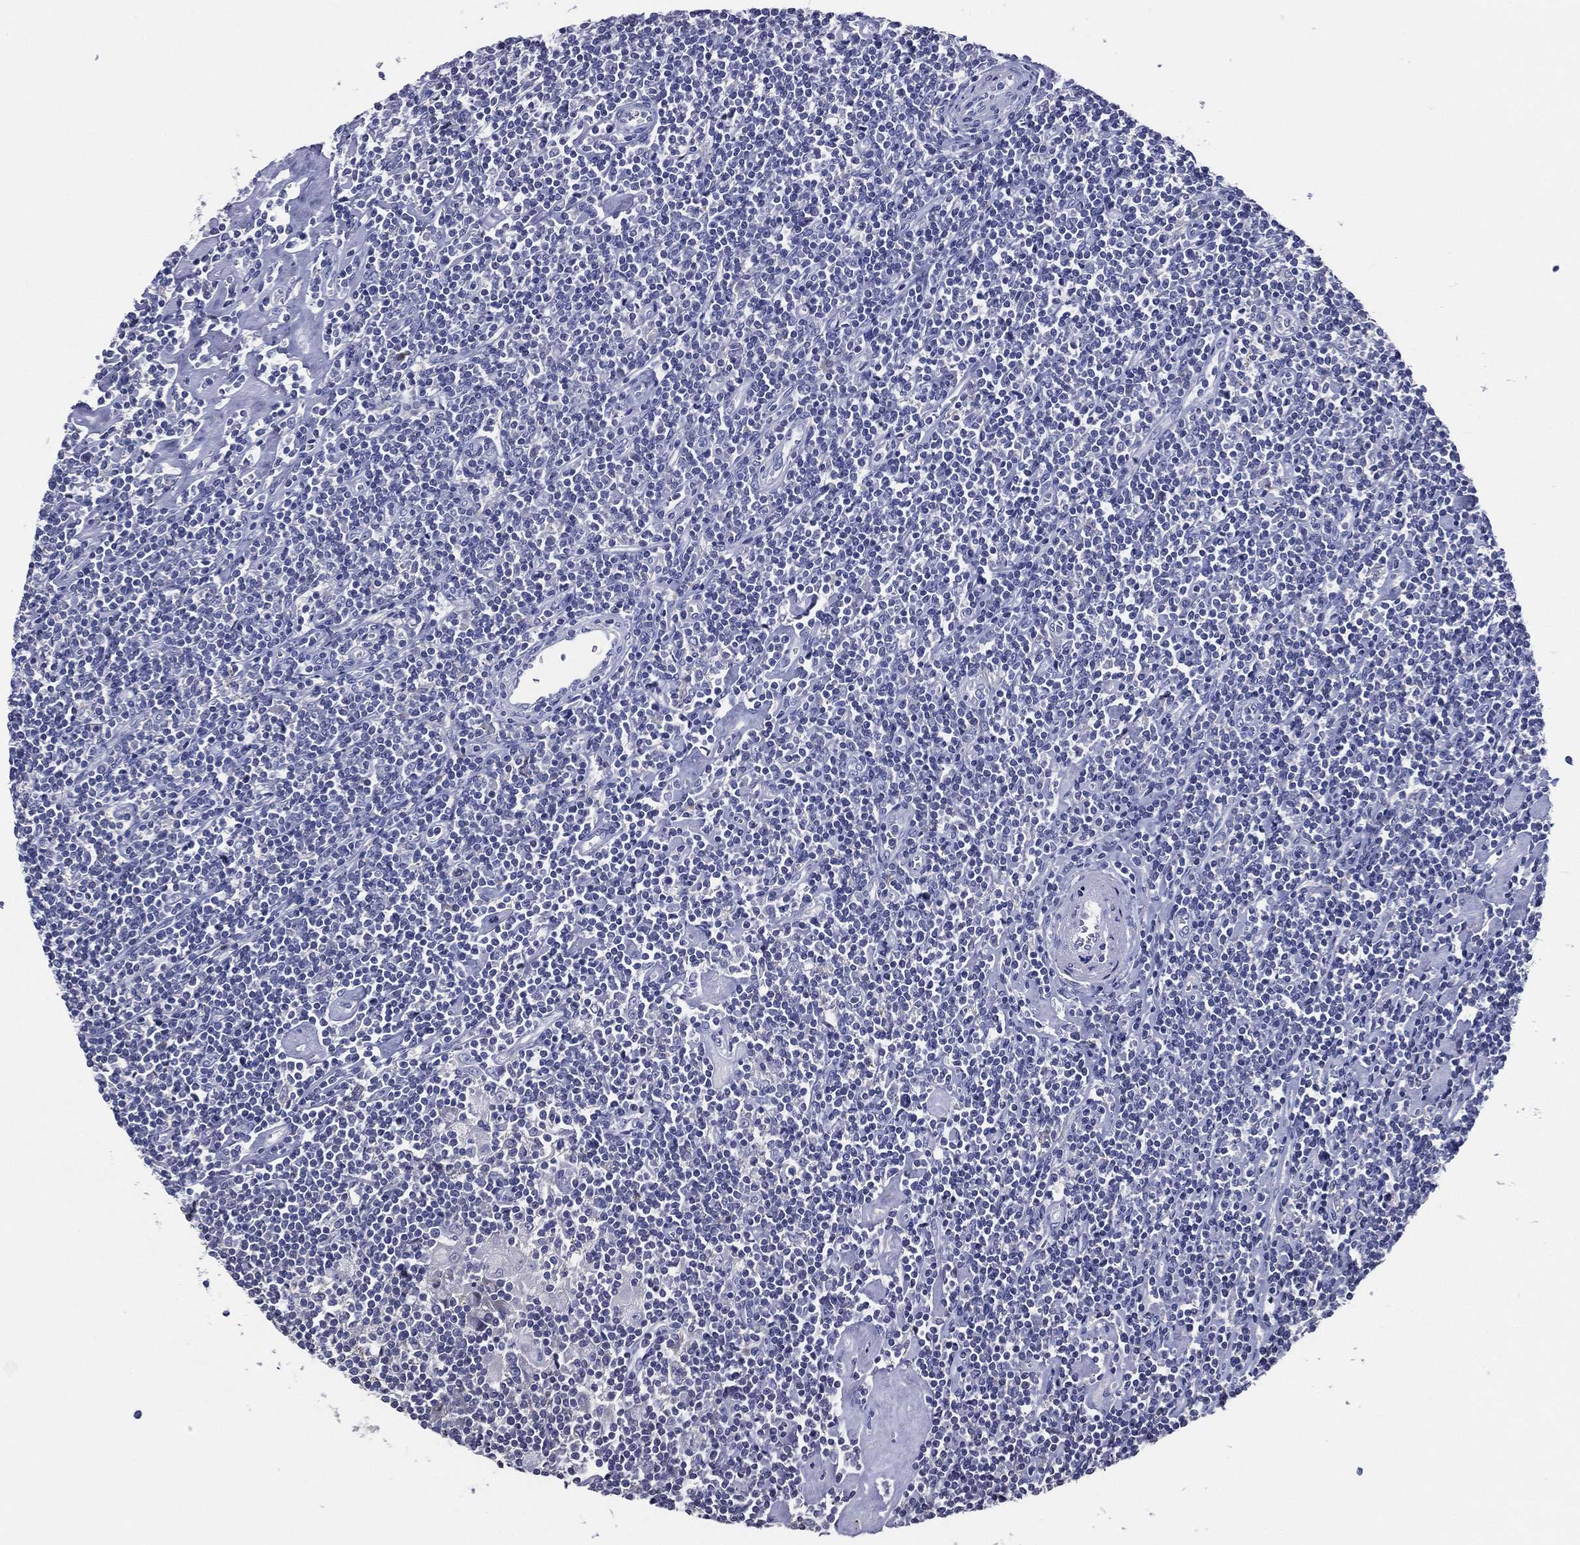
{"staining": {"intensity": "negative", "quantity": "none", "location": "none"}, "tissue": "lymphoma", "cell_type": "Tumor cells", "image_type": "cancer", "snomed": [{"axis": "morphology", "description": "Hodgkin's disease, NOS"}, {"axis": "topography", "description": "Lymph node"}], "caption": "The immunohistochemistry histopathology image has no significant expression in tumor cells of Hodgkin's disease tissue.", "gene": "TFAP2A", "patient": {"sex": "male", "age": 40}}